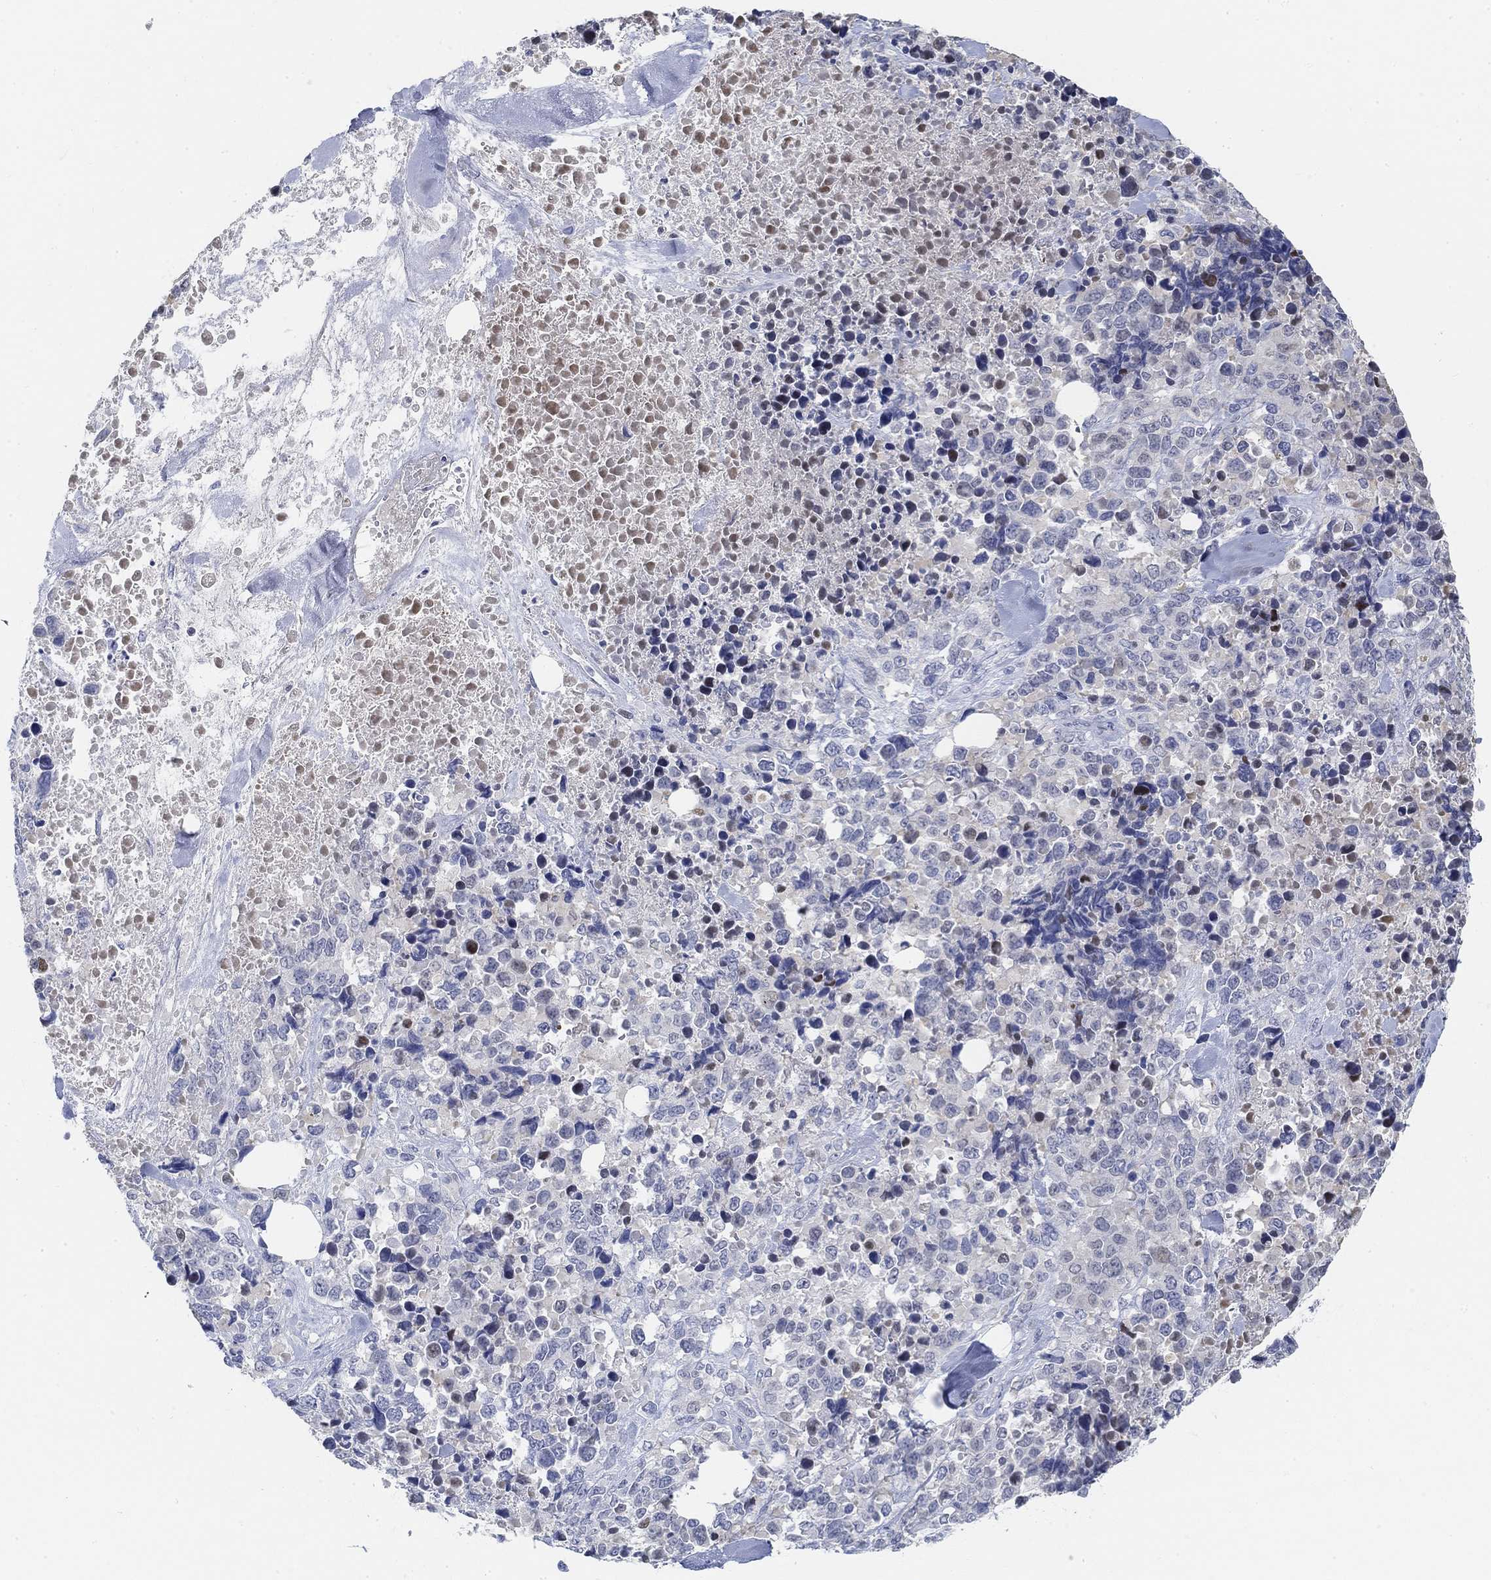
{"staining": {"intensity": "negative", "quantity": "none", "location": "none"}, "tissue": "melanoma", "cell_type": "Tumor cells", "image_type": "cancer", "snomed": [{"axis": "morphology", "description": "Malignant melanoma, Metastatic site"}, {"axis": "topography", "description": "Skin"}], "caption": "Immunohistochemistry (IHC) image of melanoma stained for a protein (brown), which displays no expression in tumor cells.", "gene": "SNTG2", "patient": {"sex": "male", "age": 84}}